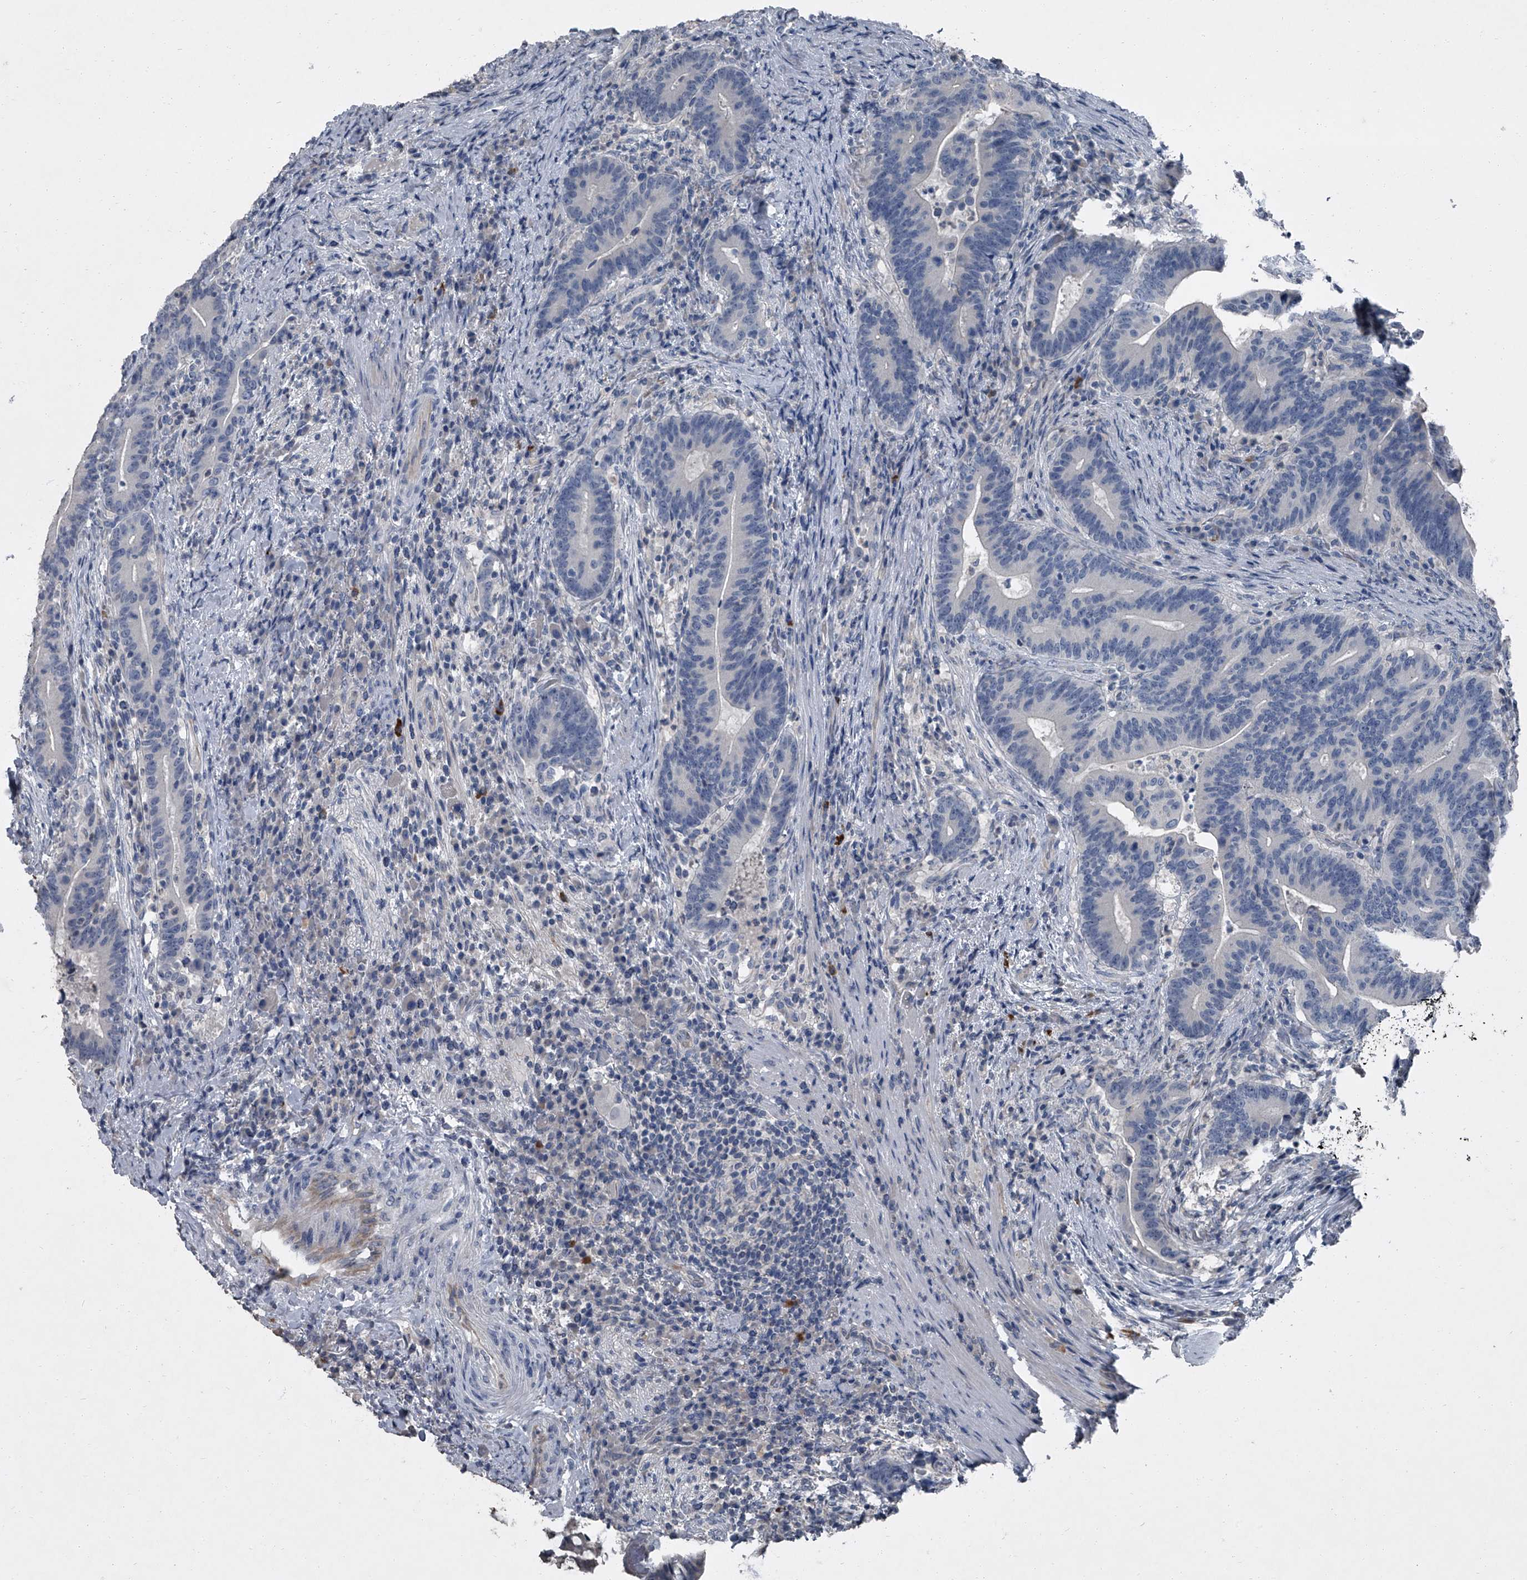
{"staining": {"intensity": "negative", "quantity": "none", "location": "none"}, "tissue": "colorectal cancer", "cell_type": "Tumor cells", "image_type": "cancer", "snomed": [{"axis": "morphology", "description": "Adenocarcinoma, NOS"}, {"axis": "topography", "description": "Colon"}], "caption": "Adenocarcinoma (colorectal) was stained to show a protein in brown. There is no significant staining in tumor cells.", "gene": "HEPHL1", "patient": {"sex": "female", "age": 66}}